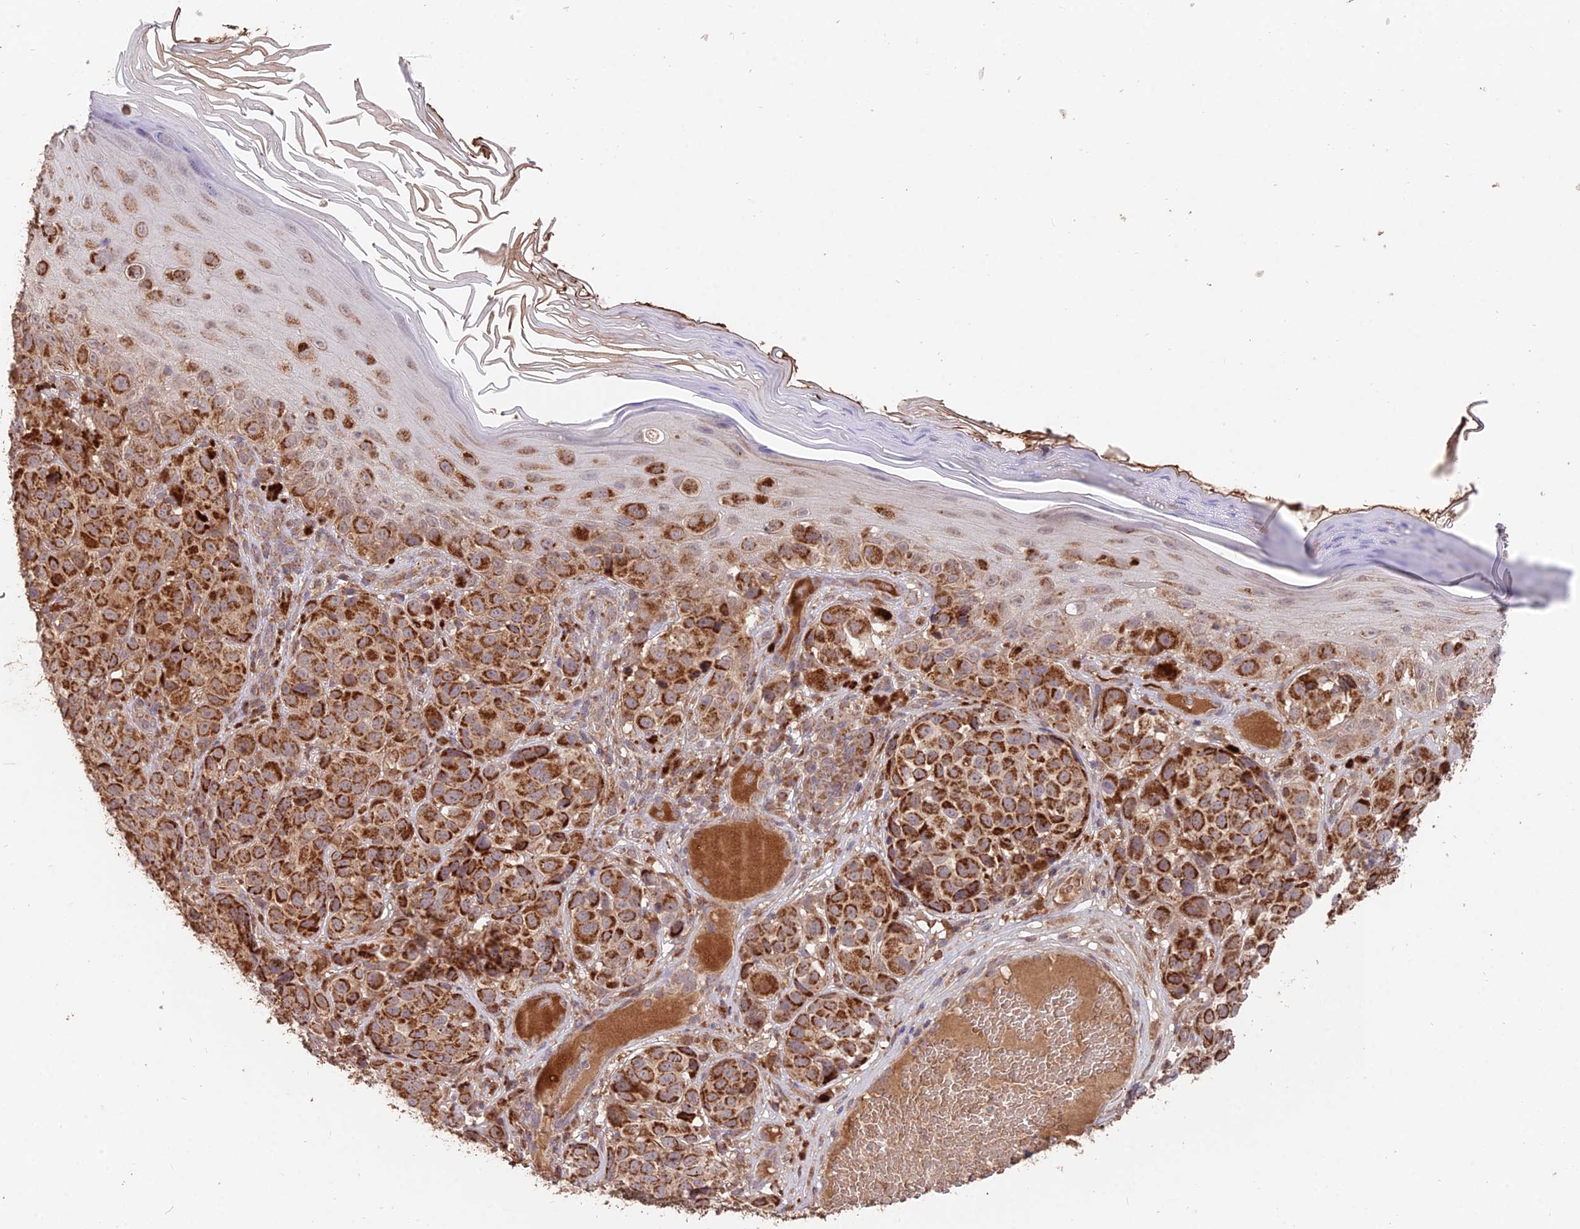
{"staining": {"intensity": "strong", "quantity": ">75%", "location": "cytoplasmic/membranous"}, "tissue": "melanoma", "cell_type": "Tumor cells", "image_type": "cancer", "snomed": [{"axis": "morphology", "description": "Malignant melanoma, NOS"}, {"axis": "topography", "description": "Skin"}], "caption": "IHC histopathology image of malignant melanoma stained for a protein (brown), which displays high levels of strong cytoplasmic/membranous staining in about >75% of tumor cells.", "gene": "IFT22", "patient": {"sex": "male", "age": 38}}